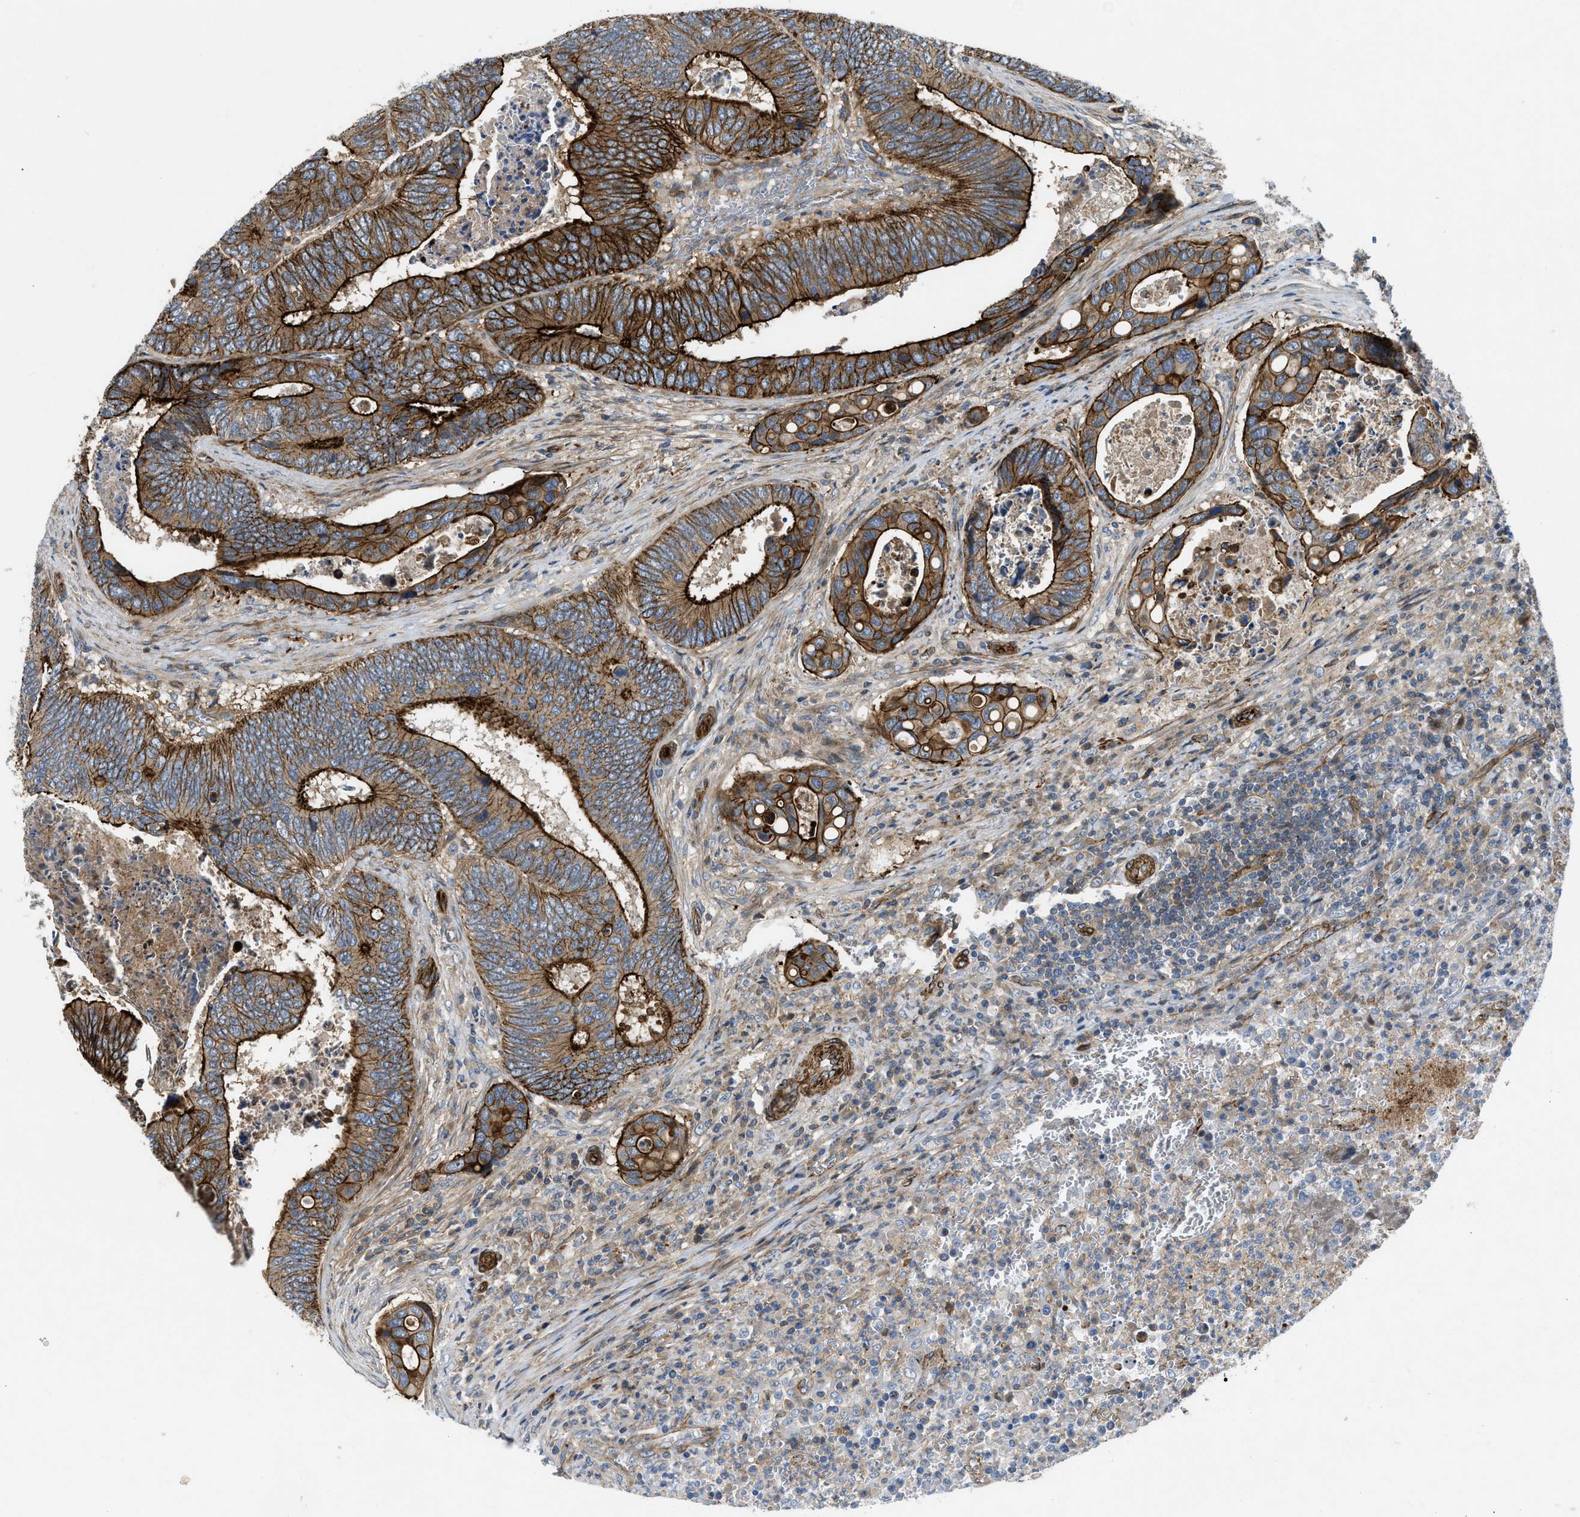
{"staining": {"intensity": "strong", "quantity": ">75%", "location": "cytoplasmic/membranous"}, "tissue": "colorectal cancer", "cell_type": "Tumor cells", "image_type": "cancer", "snomed": [{"axis": "morphology", "description": "Inflammation, NOS"}, {"axis": "morphology", "description": "Adenocarcinoma, NOS"}, {"axis": "topography", "description": "Colon"}], "caption": "A brown stain shows strong cytoplasmic/membranous expression of a protein in human colorectal cancer tumor cells.", "gene": "NYNRIN", "patient": {"sex": "male", "age": 72}}